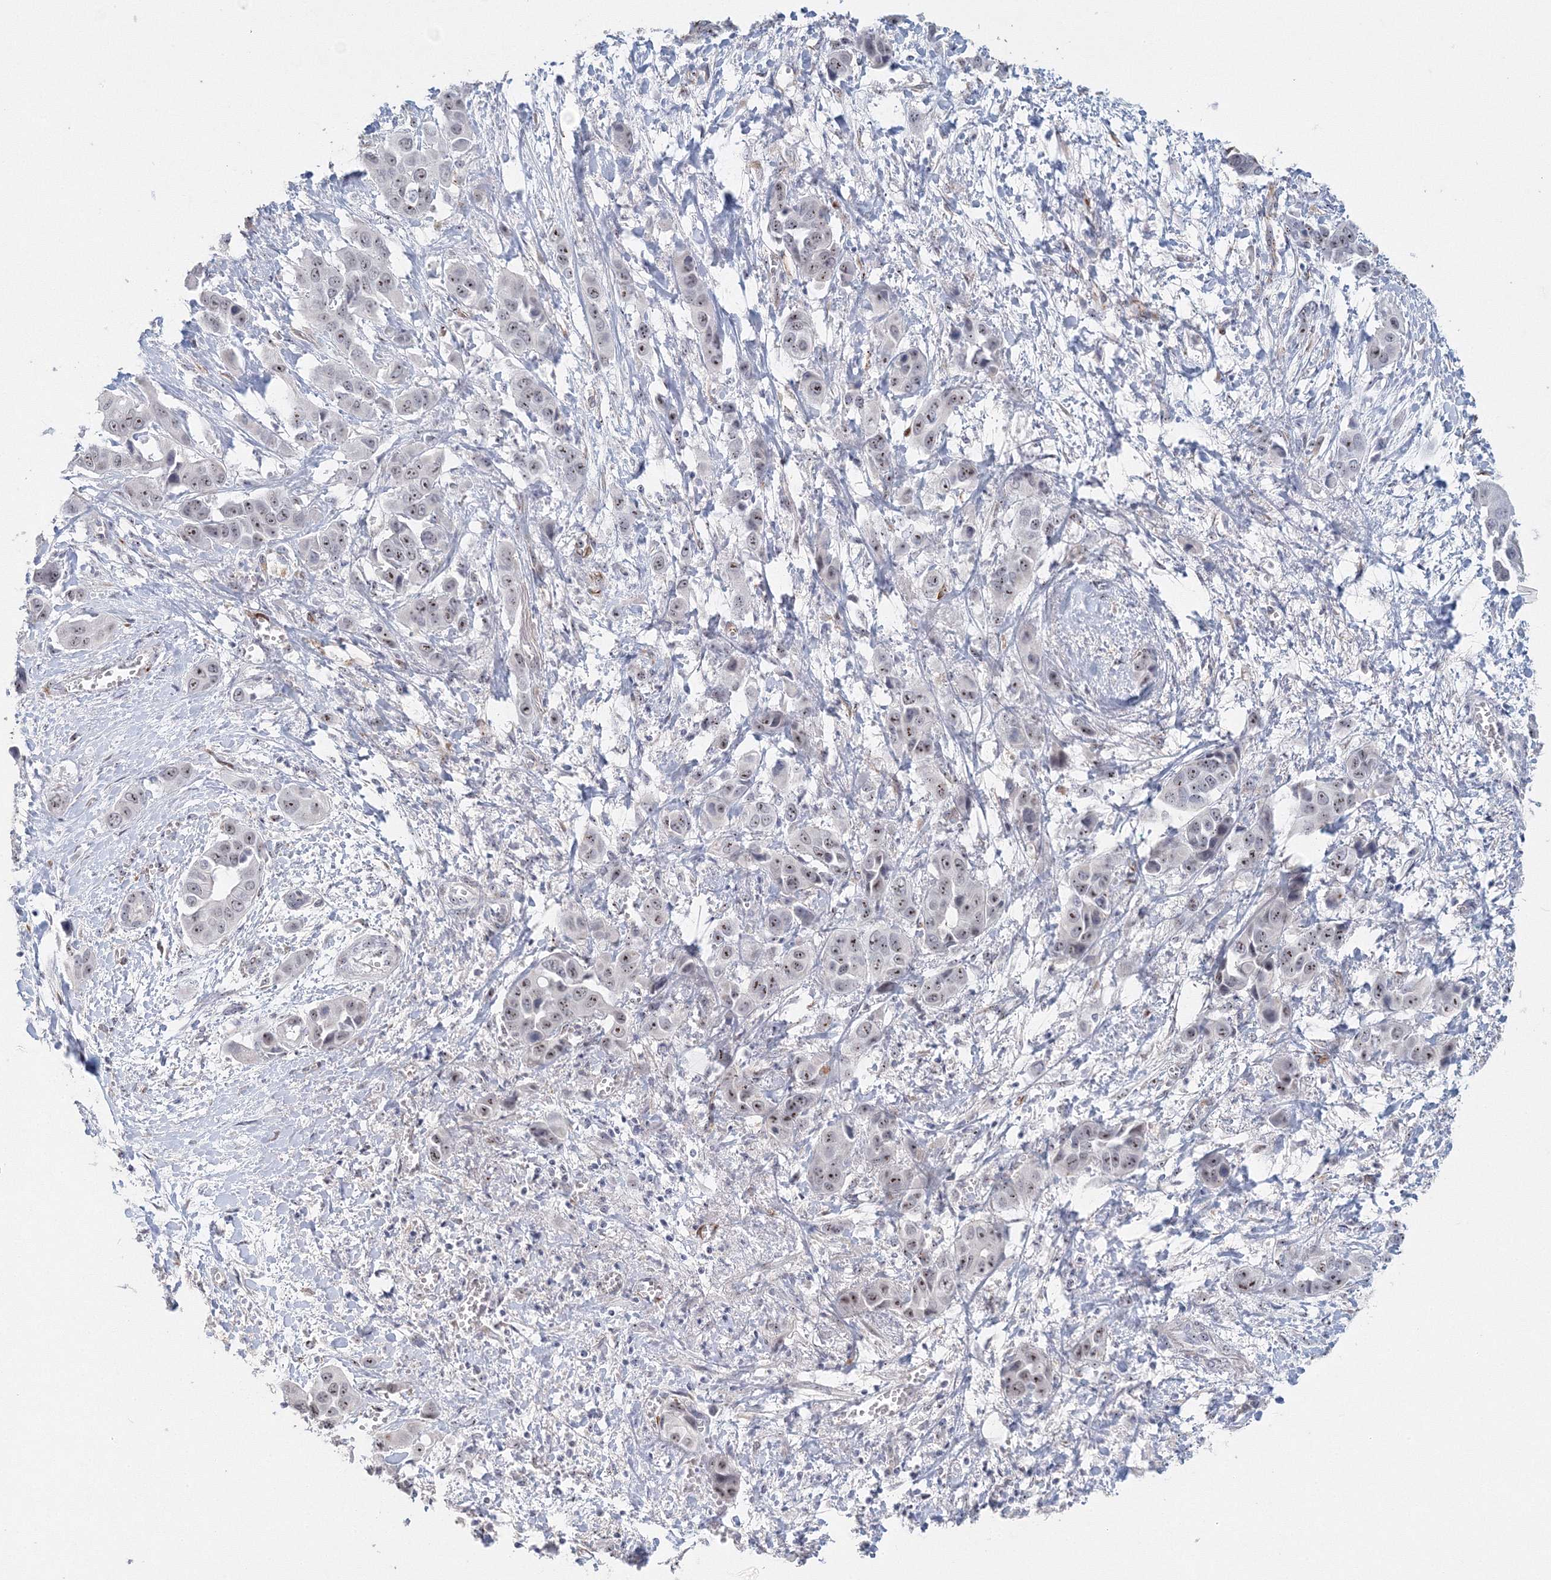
{"staining": {"intensity": "moderate", "quantity": "25%-75%", "location": "nuclear"}, "tissue": "liver cancer", "cell_type": "Tumor cells", "image_type": "cancer", "snomed": [{"axis": "morphology", "description": "Cholangiocarcinoma"}, {"axis": "topography", "description": "Liver"}], "caption": "The micrograph reveals immunohistochemical staining of liver cancer. There is moderate nuclear expression is identified in approximately 25%-75% of tumor cells.", "gene": "SIRT7", "patient": {"sex": "female", "age": 52}}